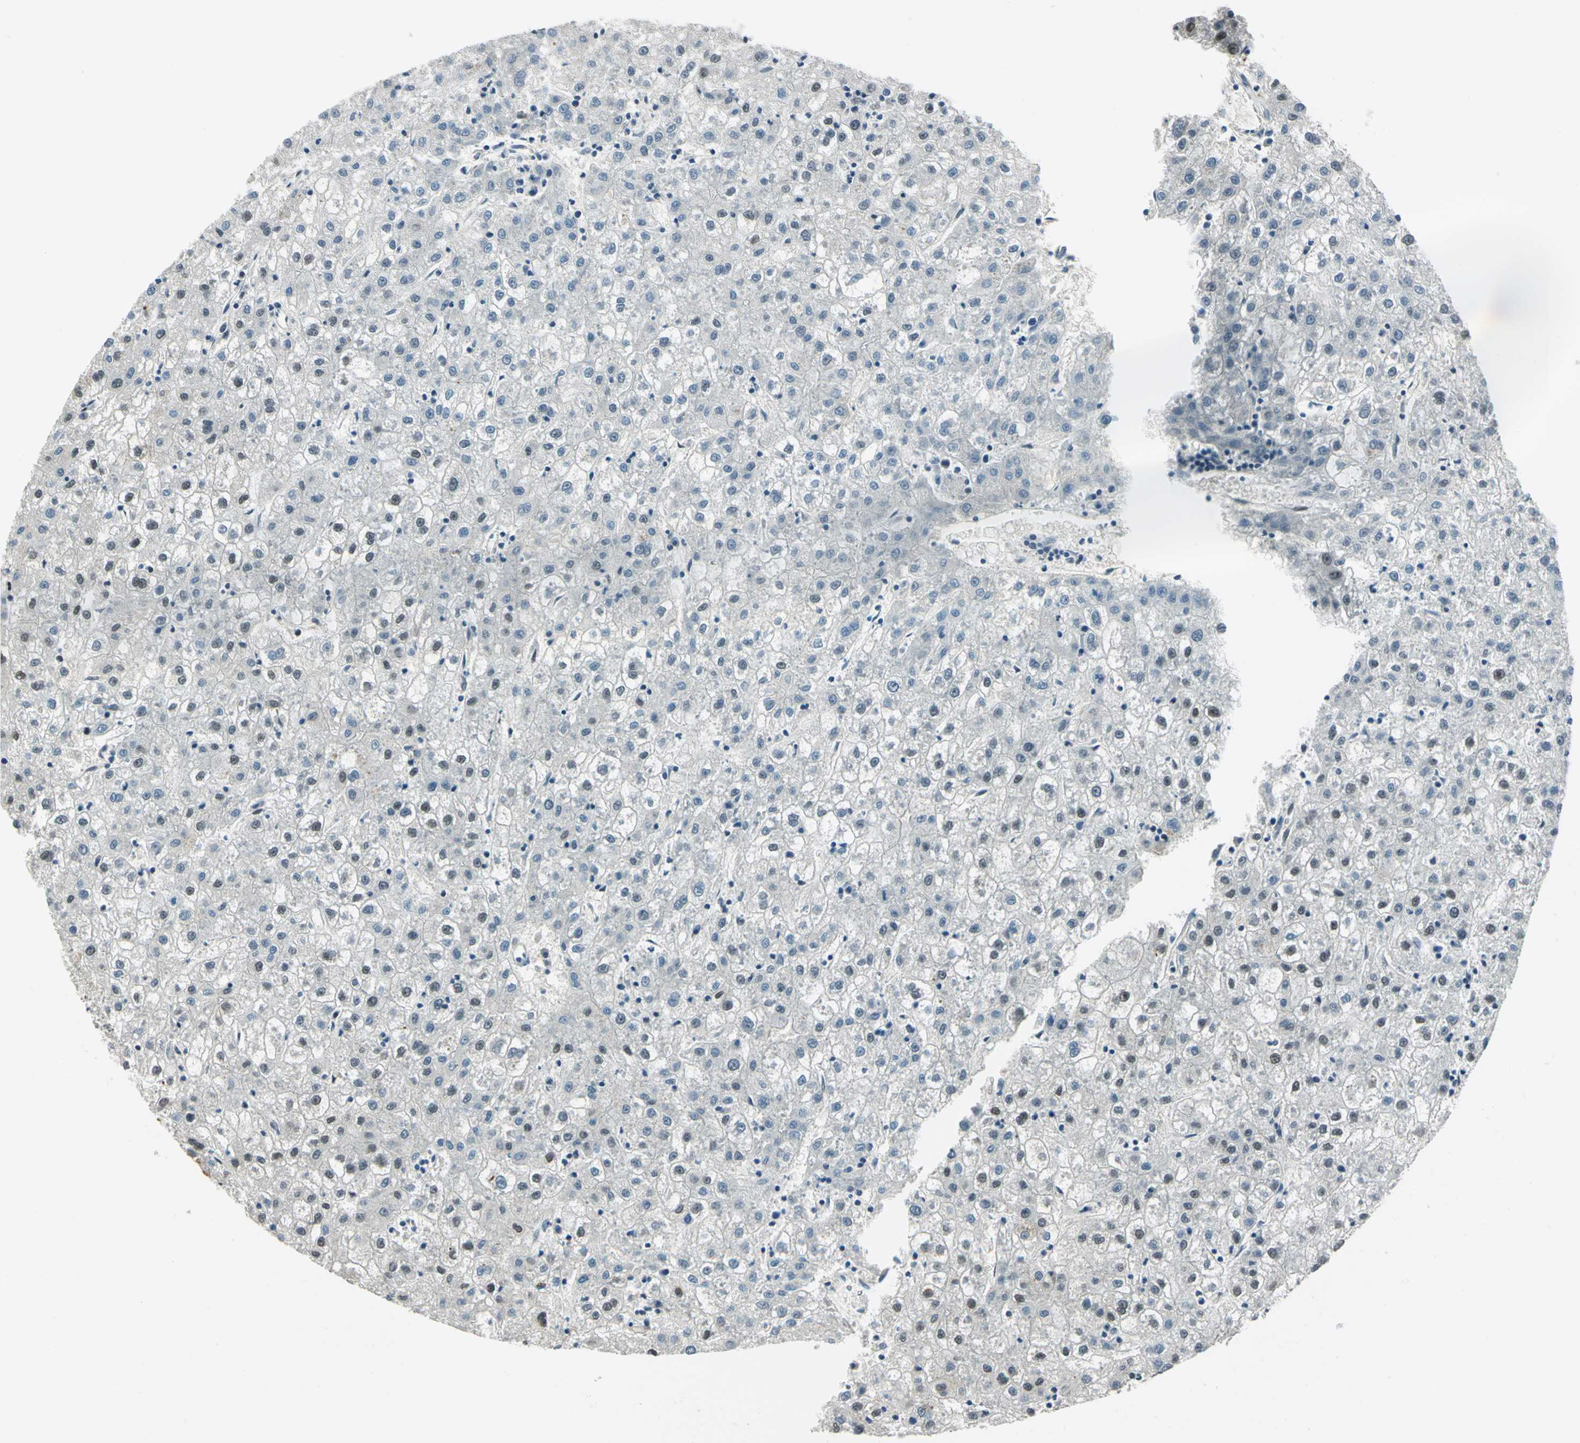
{"staining": {"intensity": "moderate", "quantity": "25%-75%", "location": "nuclear"}, "tissue": "liver cancer", "cell_type": "Tumor cells", "image_type": "cancer", "snomed": [{"axis": "morphology", "description": "Carcinoma, Hepatocellular, NOS"}, {"axis": "topography", "description": "Liver"}], "caption": "Protein expression analysis of liver hepatocellular carcinoma demonstrates moderate nuclear positivity in approximately 25%-75% of tumor cells. Nuclei are stained in blue.", "gene": "KAT6B", "patient": {"sex": "male", "age": 72}}